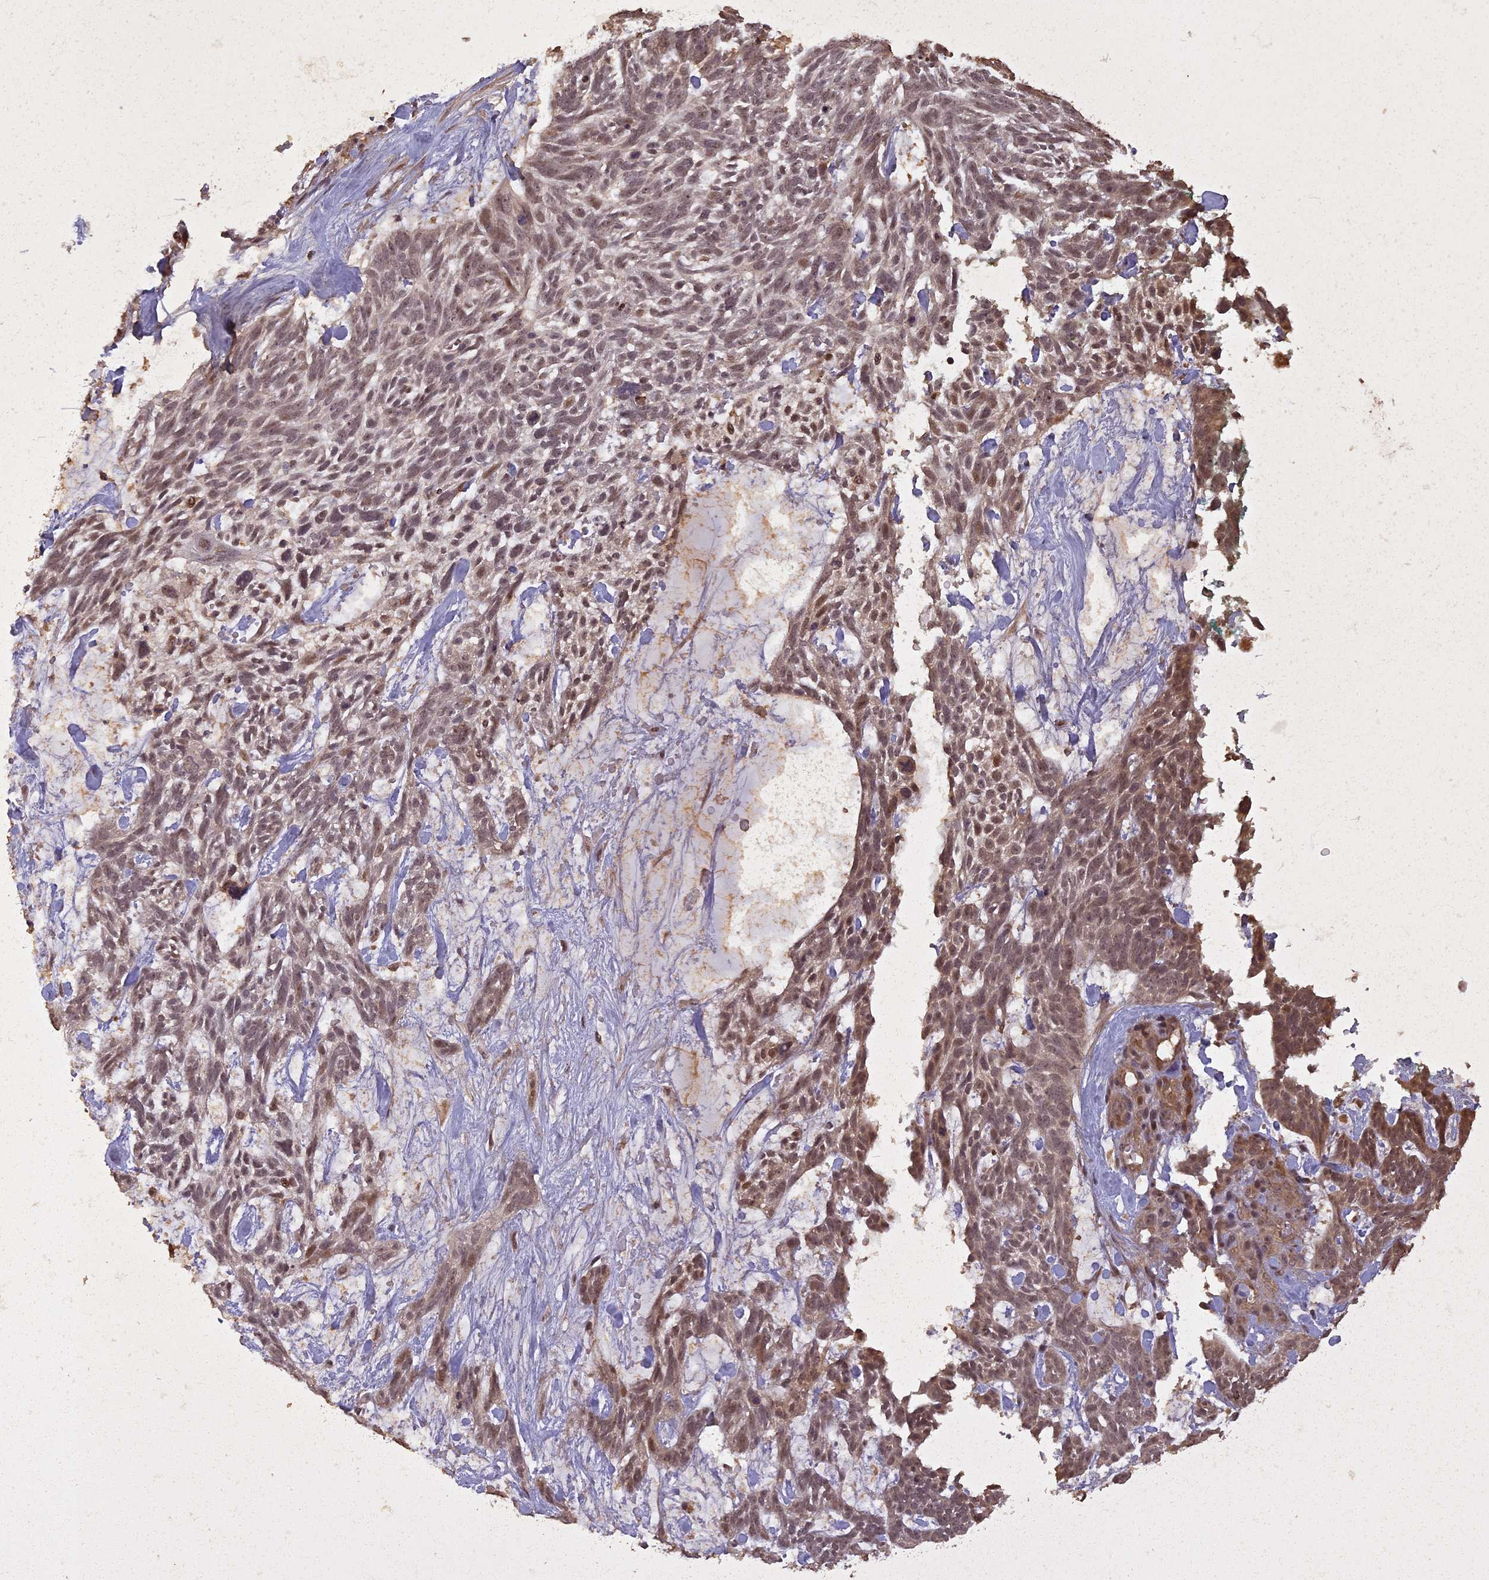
{"staining": {"intensity": "moderate", "quantity": ">75%", "location": "cytoplasmic/membranous,nuclear"}, "tissue": "skin cancer", "cell_type": "Tumor cells", "image_type": "cancer", "snomed": [{"axis": "morphology", "description": "Basal cell carcinoma"}, {"axis": "topography", "description": "Skin"}], "caption": "The immunohistochemical stain shows moderate cytoplasmic/membranous and nuclear expression in tumor cells of skin cancer (basal cell carcinoma) tissue.", "gene": "LIN37", "patient": {"sex": "male", "age": 88}}